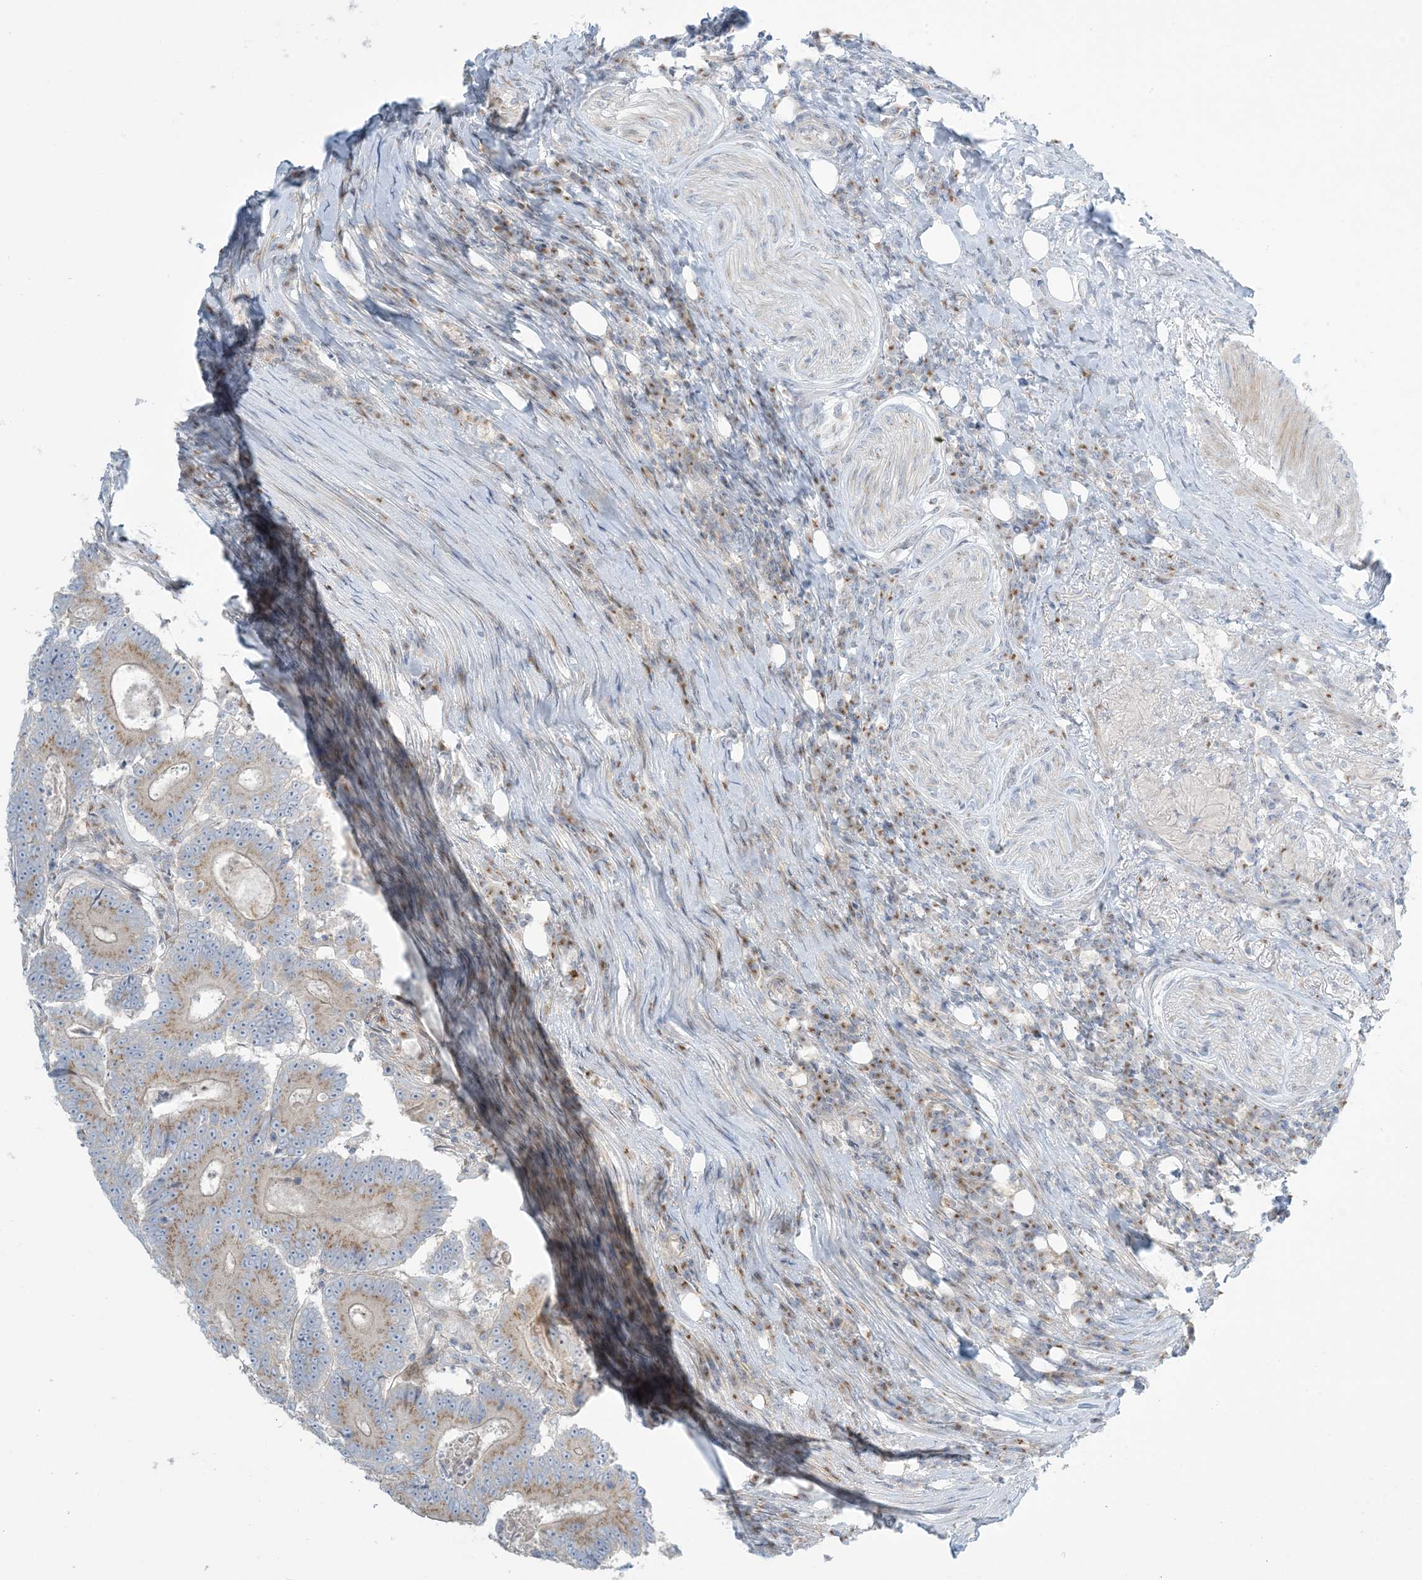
{"staining": {"intensity": "moderate", "quantity": ">75%", "location": "cytoplasmic/membranous"}, "tissue": "colorectal cancer", "cell_type": "Tumor cells", "image_type": "cancer", "snomed": [{"axis": "morphology", "description": "Adenocarcinoma, NOS"}, {"axis": "topography", "description": "Colon"}], "caption": "Colorectal cancer (adenocarcinoma) was stained to show a protein in brown. There is medium levels of moderate cytoplasmic/membranous staining in approximately >75% of tumor cells.", "gene": "AFTPH", "patient": {"sex": "male", "age": 83}}